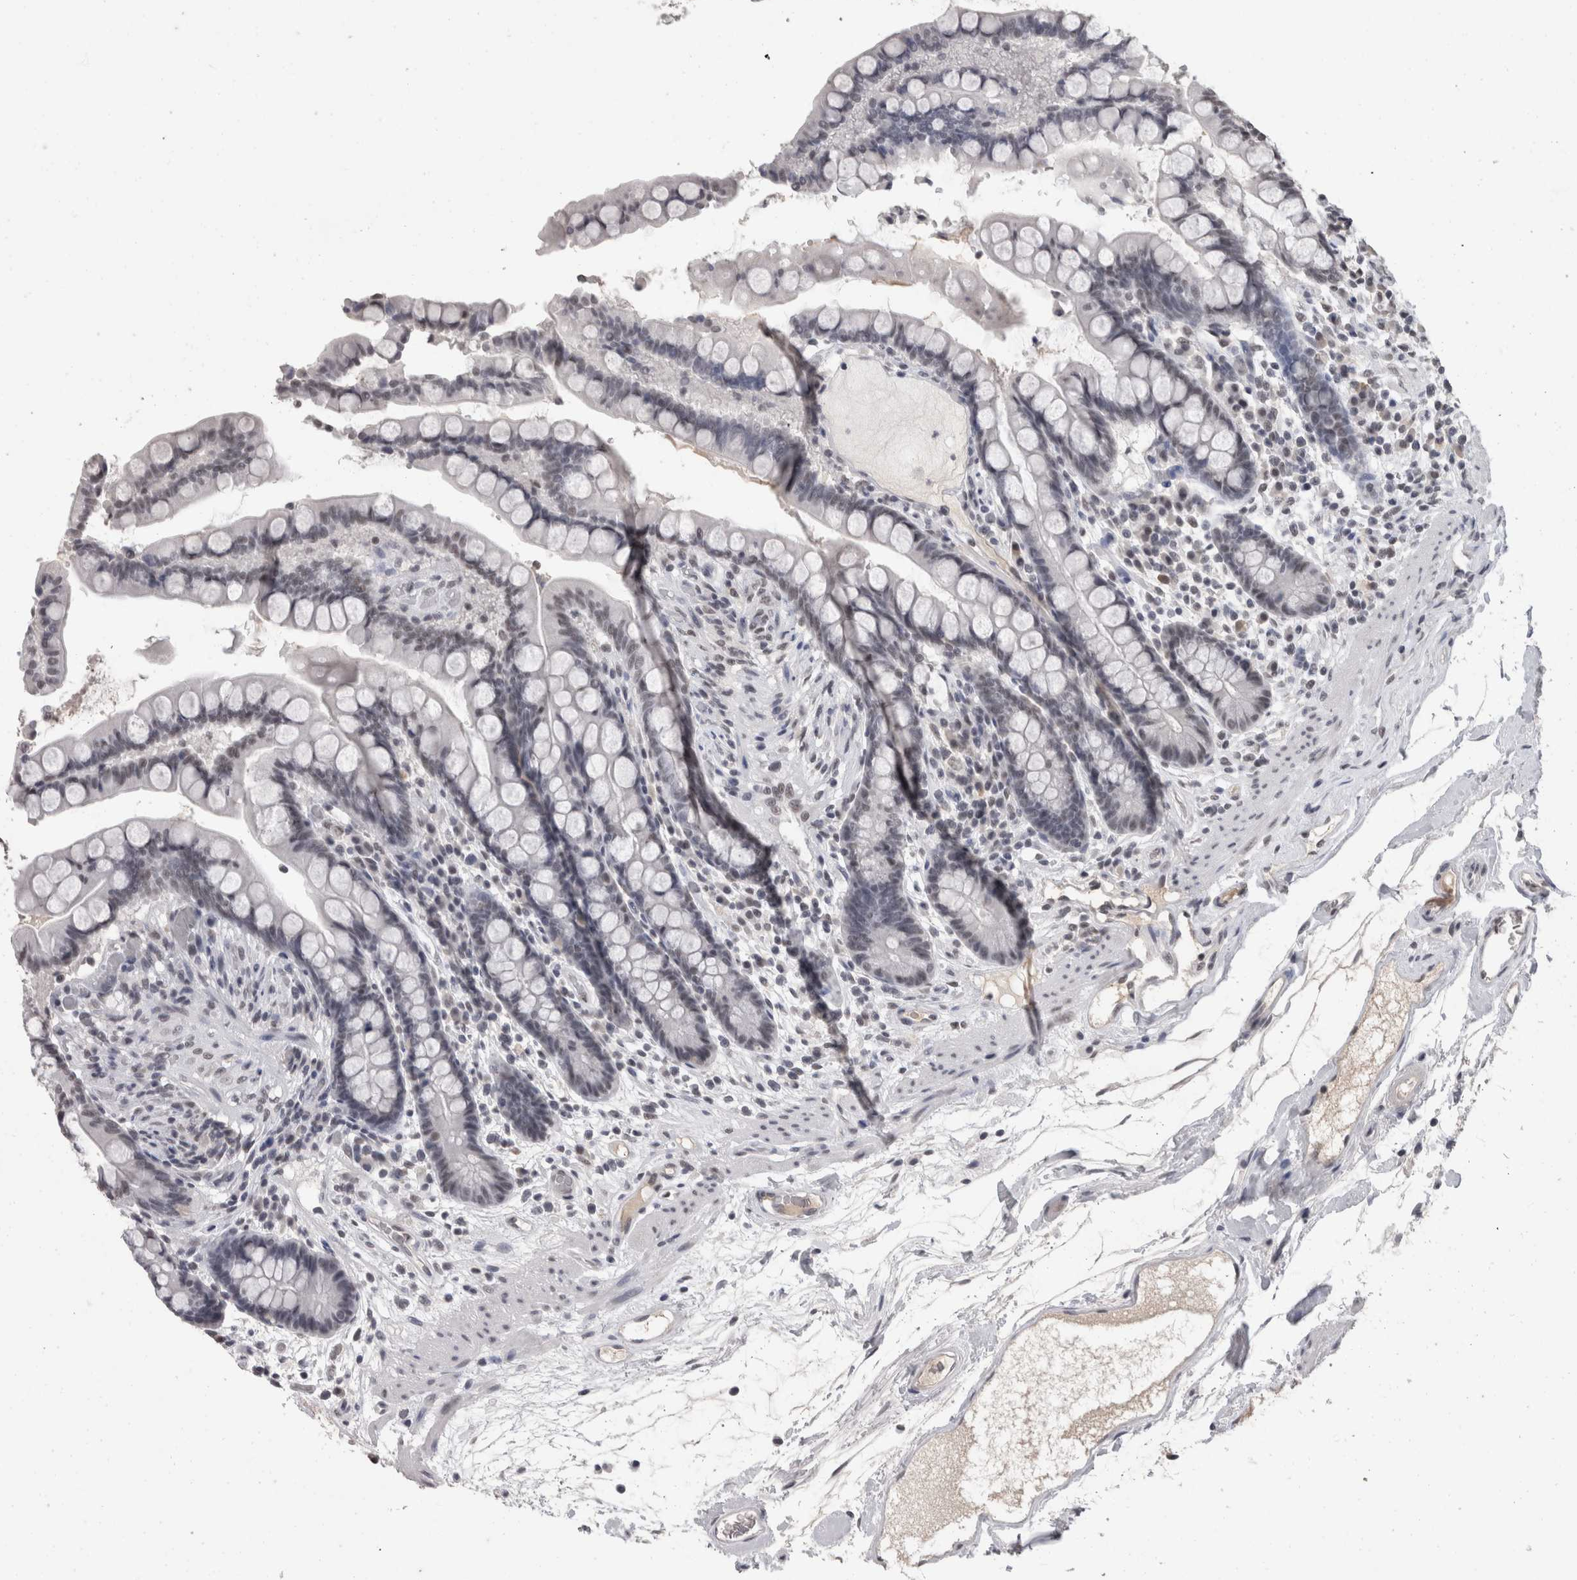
{"staining": {"intensity": "negative", "quantity": "none", "location": "none"}, "tissue": "colon", "cell_type": "Endothelial cells", "image_type": "normal", "snomed": [{"axis": "morphology", "description": "Normal tissue, NOS"}, {"axis": "topography", "description": "Colon"}], "caption": "High power microscopy micrograph of an IHC photomicrograph of benign colon, revealing no significant expression in endothelial cells.", "gene": "DDX17", "patient": {"sex": "male", "age": 73}}